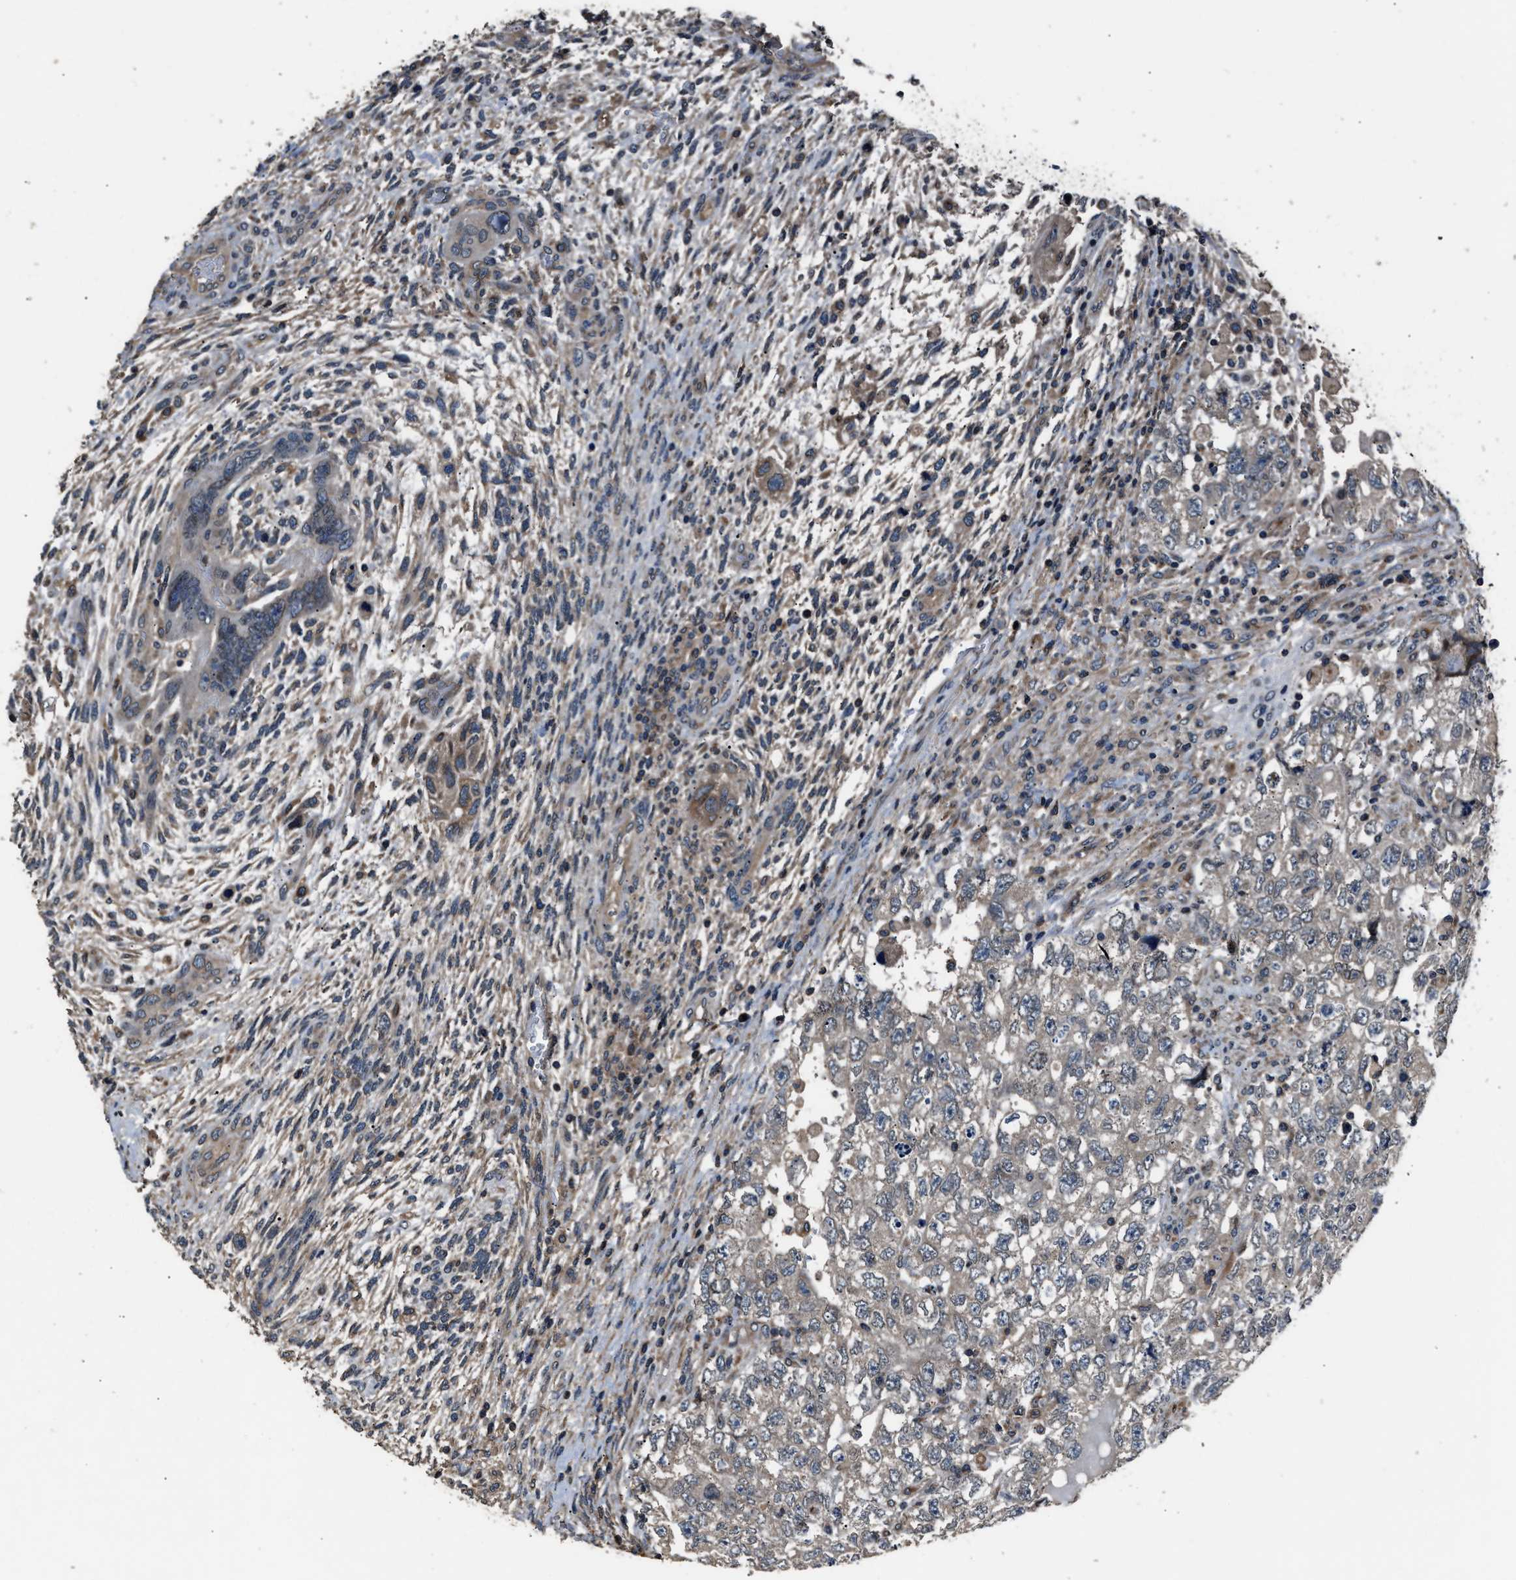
{"staining": {"intensity": "weak", "quantity": "<25%", "location": "cytoplasmic/membranous"}, "tissue": "testis cancer", "cell_type": "Tumor cells", "image_type": "cancer", "snomed": [{"axis": "morphology", "description": "Carcinoma, Embryonal, NOS"}, {"axis": "topography", "description": "Testis"}], "caption": "A photomicrograph of human testis embryonal carcinoma is negative for staining in tumor cells. Brightfield microscopy of immunohistochemistry (IHC) stained with DAB (3,3'-diaminobenzidine) (brown) and hematoxylin (blue), captured at high magnification.", "gene": "TNRC18", "patient": {"sex": "male", "age": 36}}